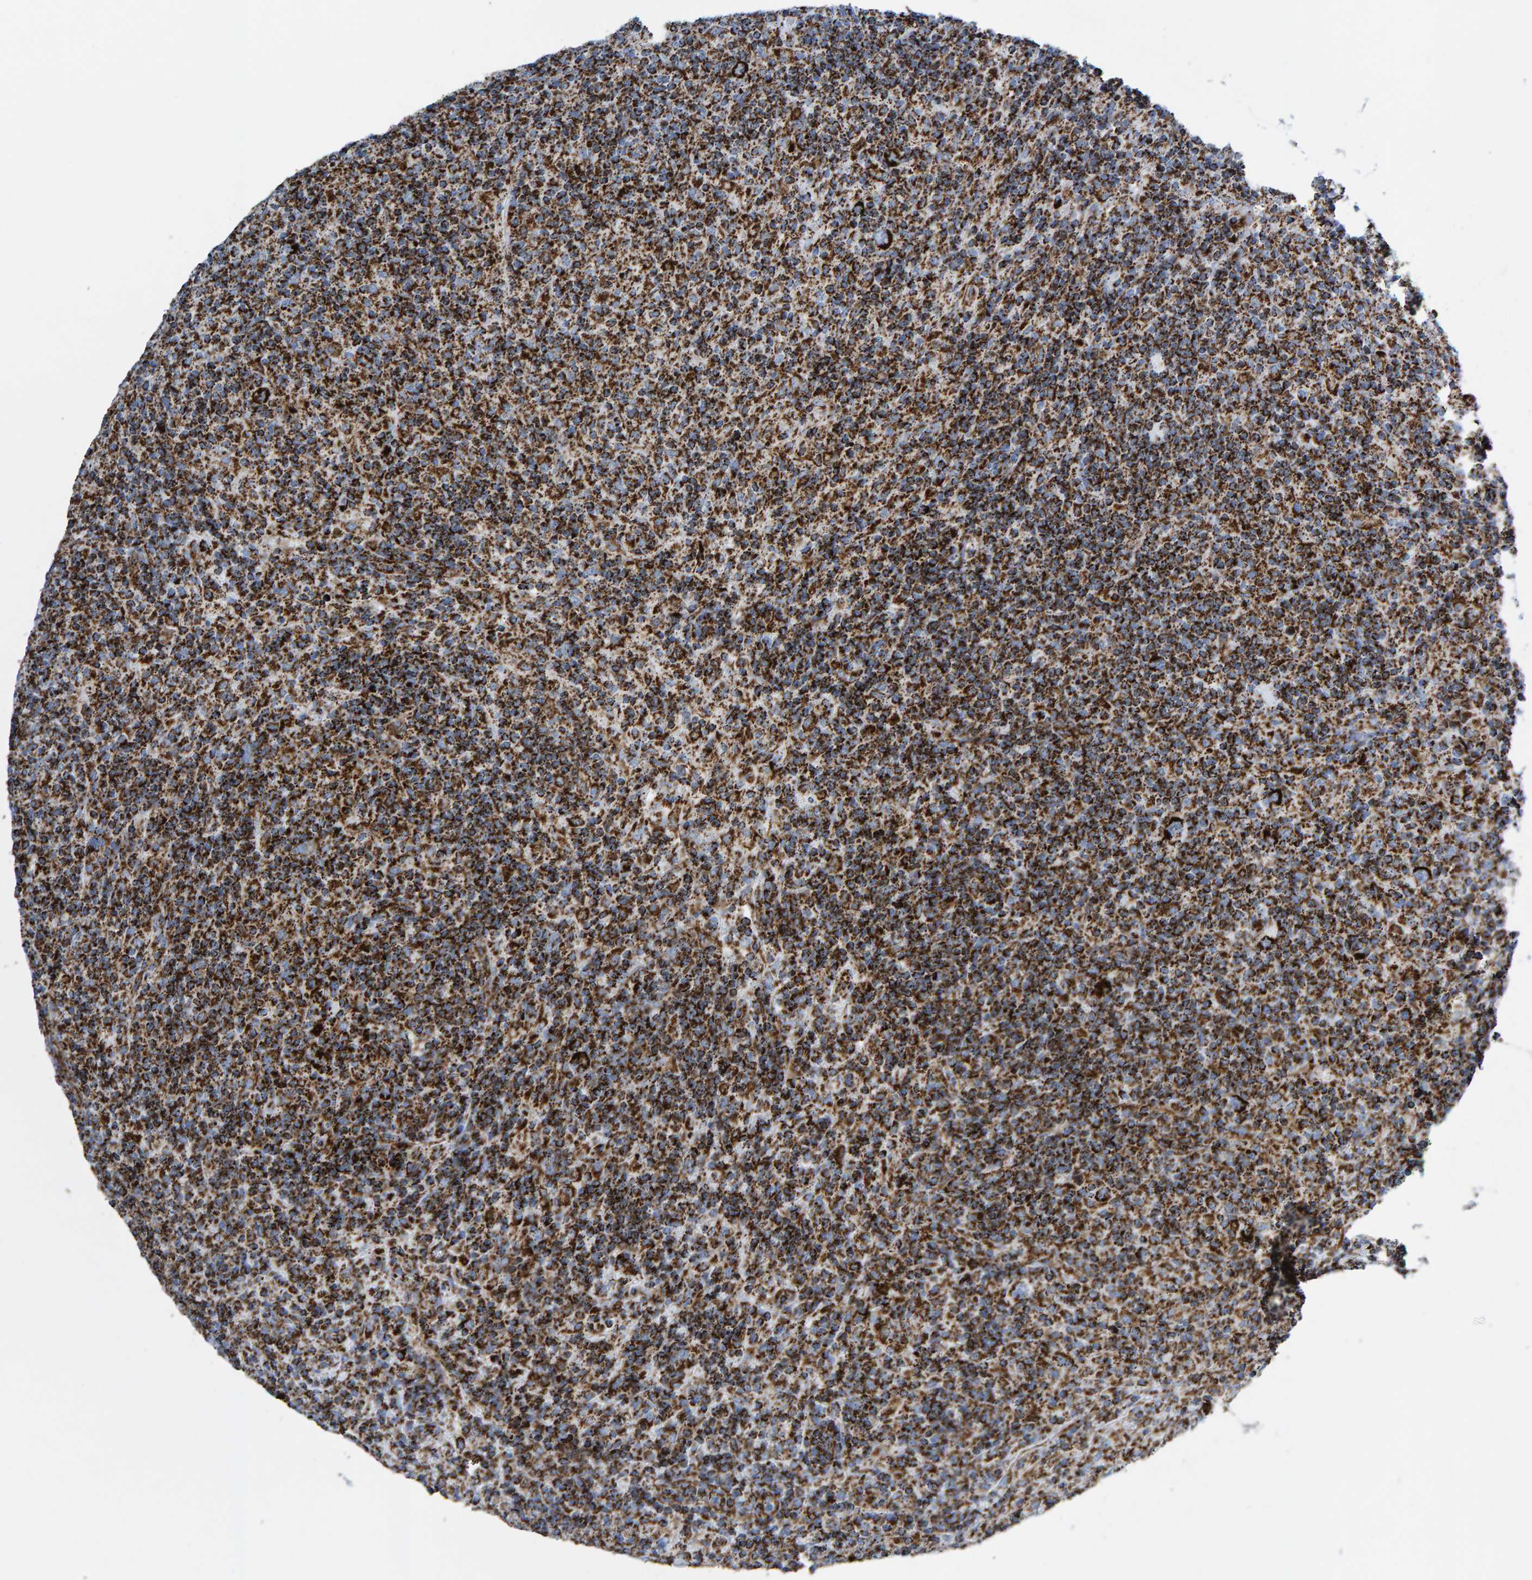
{"staining": {"intensity": "strong", "quantity": ">75%", "location": "cytoplasmic/membranous"}, "tissue": "lymphoma", "cell_type": "Tumor cells", "image_type": "cancer", "snomed": [{"axis": "morphology", "description": "Hodgkin's disease, NOS"}, {"axis": "topography", "description": "Lymph node"}], "caption": "Tumor cells reveal strong cytoplasmic/membranous staining in approximately >75% of cells in lymphoma.", "gene": "ENSG00000262660", "patient": {"sex": "male", "age": 70}}